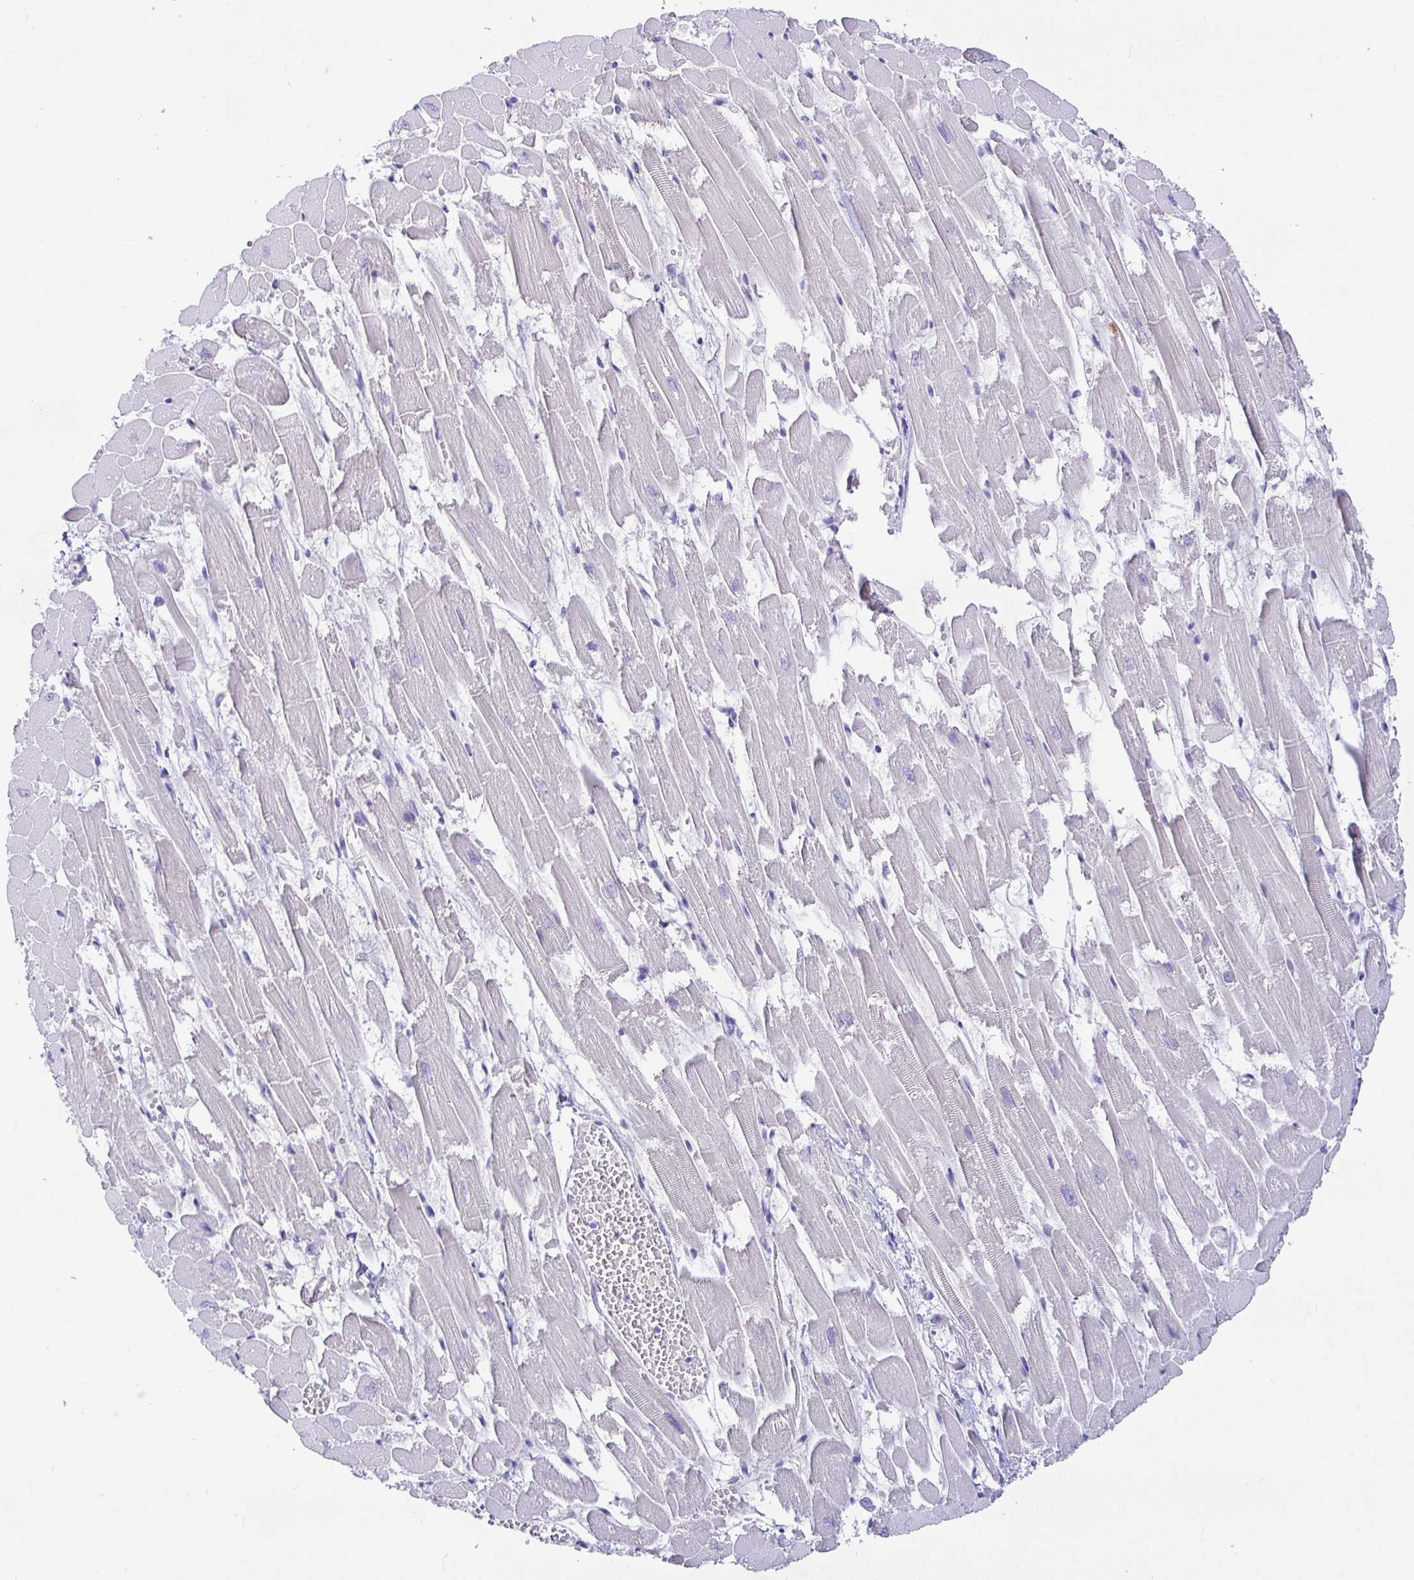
{"staining": {"intensity": "negative", "quantity": "none", "location": "none"}, "tissue": "heart muscle", "cell_type": "Cardiomyocytes", "image_type": "normal", "snomed": [{"axis": "morphology", "description": "Normal tissue, NOS"}, {"axis": "topography", "description": "Heart"}], "caption": "IHC of normal heart muscle shows no staining in cardiomyocytes. The staining was performed using DAB to visualize the protein expression in brown, while the nuclei were stained in blue with hematoxylin (Magnification: 20x).", "gene": "TPTE", "patient": {"sex": "female", "age": 52}}